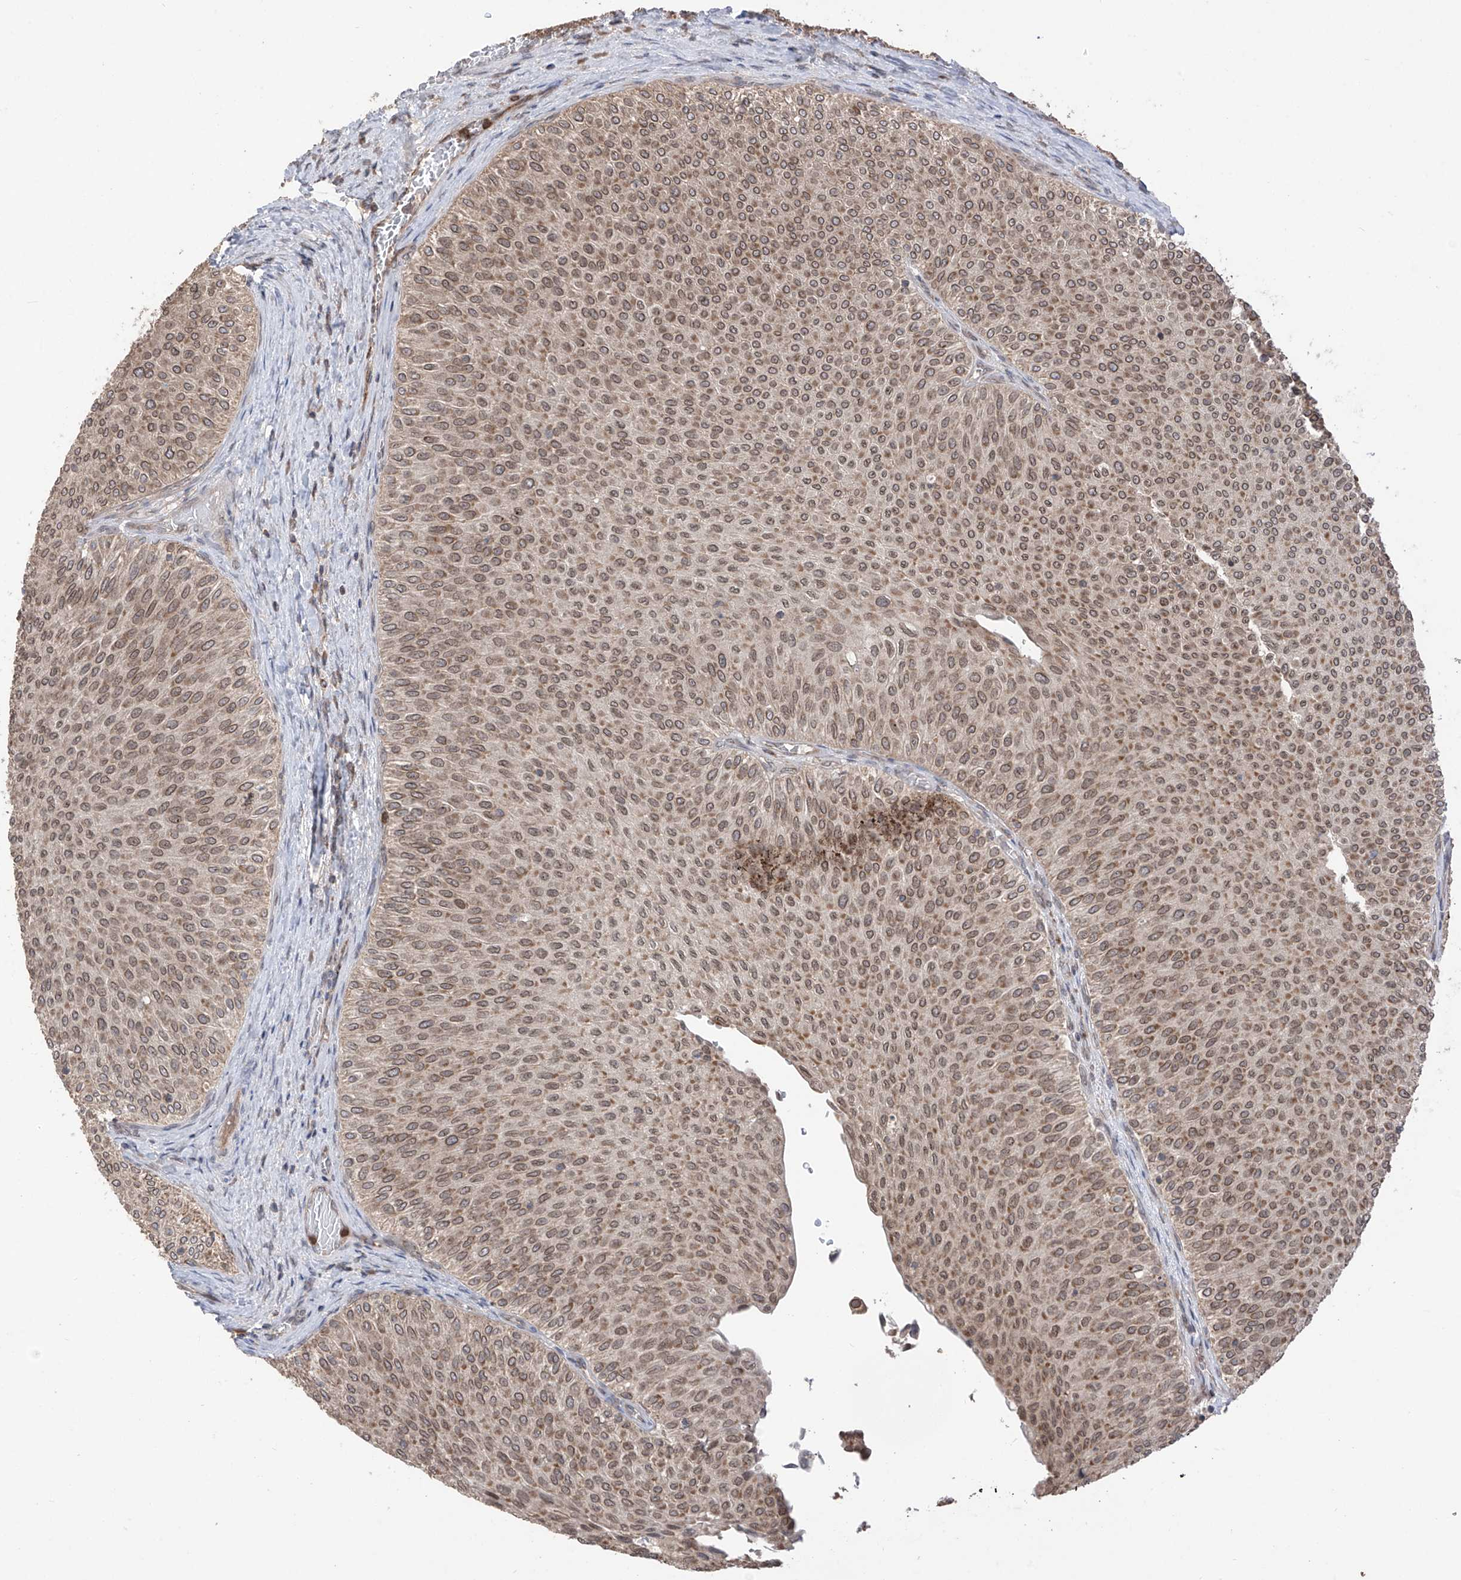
{"staining": {"intensity": "moderate", "quantity": ">75%", "location": "cytoplasmic/membranous,nuclear"}, "tissue": "urothelial cancer", "cell_type": "Tumor cells", "image_type": "cancer", "snomed": [{"axis": "morphology", "description": "Urothelial carcinoma, Low grade"}, {"axis": "topography", "description": "Urinary bladder"}], "caption": "The immunohistochemical stain highlights moderate cytoplasmic/membranous and nuclear staining in tumor cells of urothelial cancer tissue.", "gene": "AHCTF1", "patient": {"sex": "male", "age": 78}}